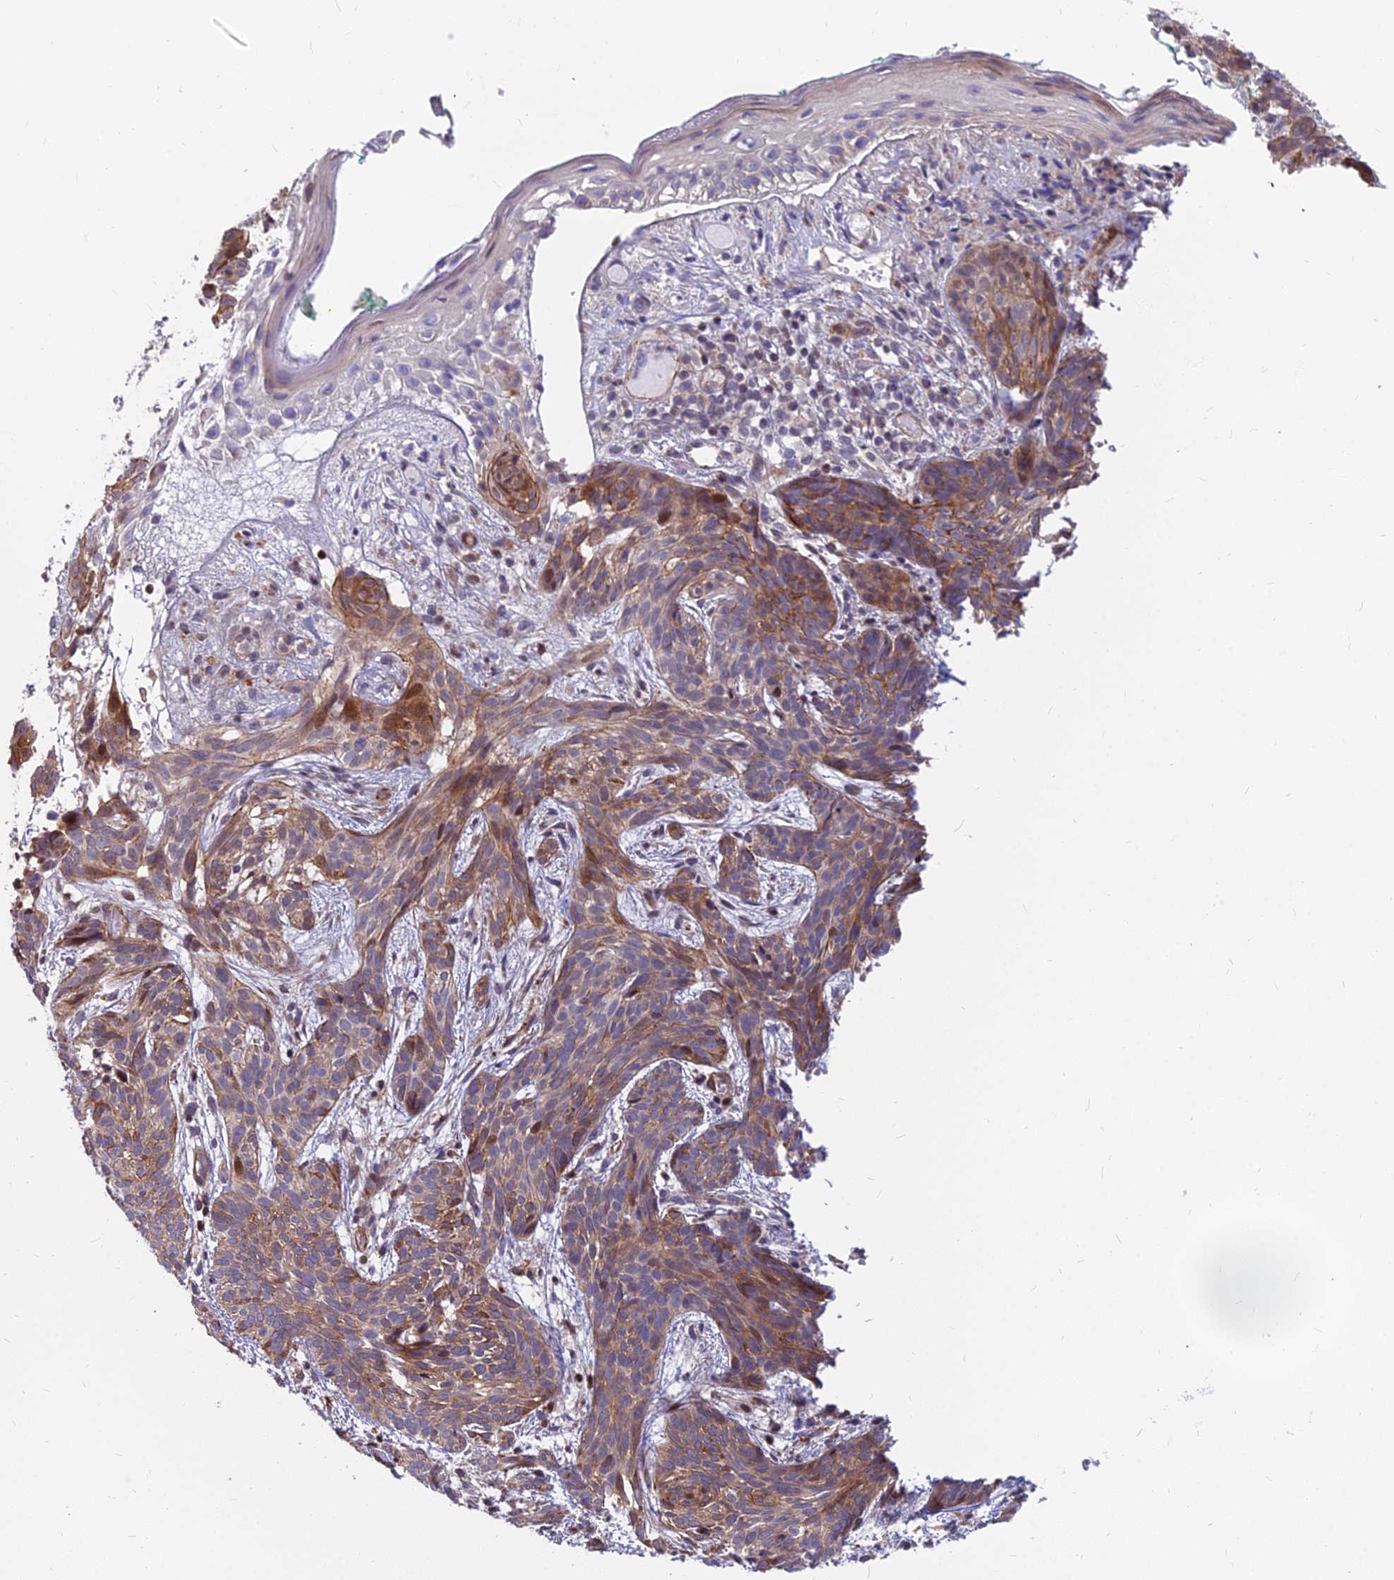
{"staining": {"intensity": "moderate", "quantity": "25%-75%", "location": "cytoplasmic/membranous,nuclear"}, "tissue": "skin cancer", "cell_type": "Tumor cells", "image_type": "cancer", "snomed": [{"axis": "morphology", "description": "Basal cell carcinoma"}, {"axis": "topography", "description": "Skin"}], "caption": "Tumor cells show medium levels of moderate cytoplasmic/membranous and nuclear positivity in about 25%-75% of cells in human skin basal cell carcinoma.", "gene": "GLYATL3", "patient": {"sex": "female", "age": 81}}